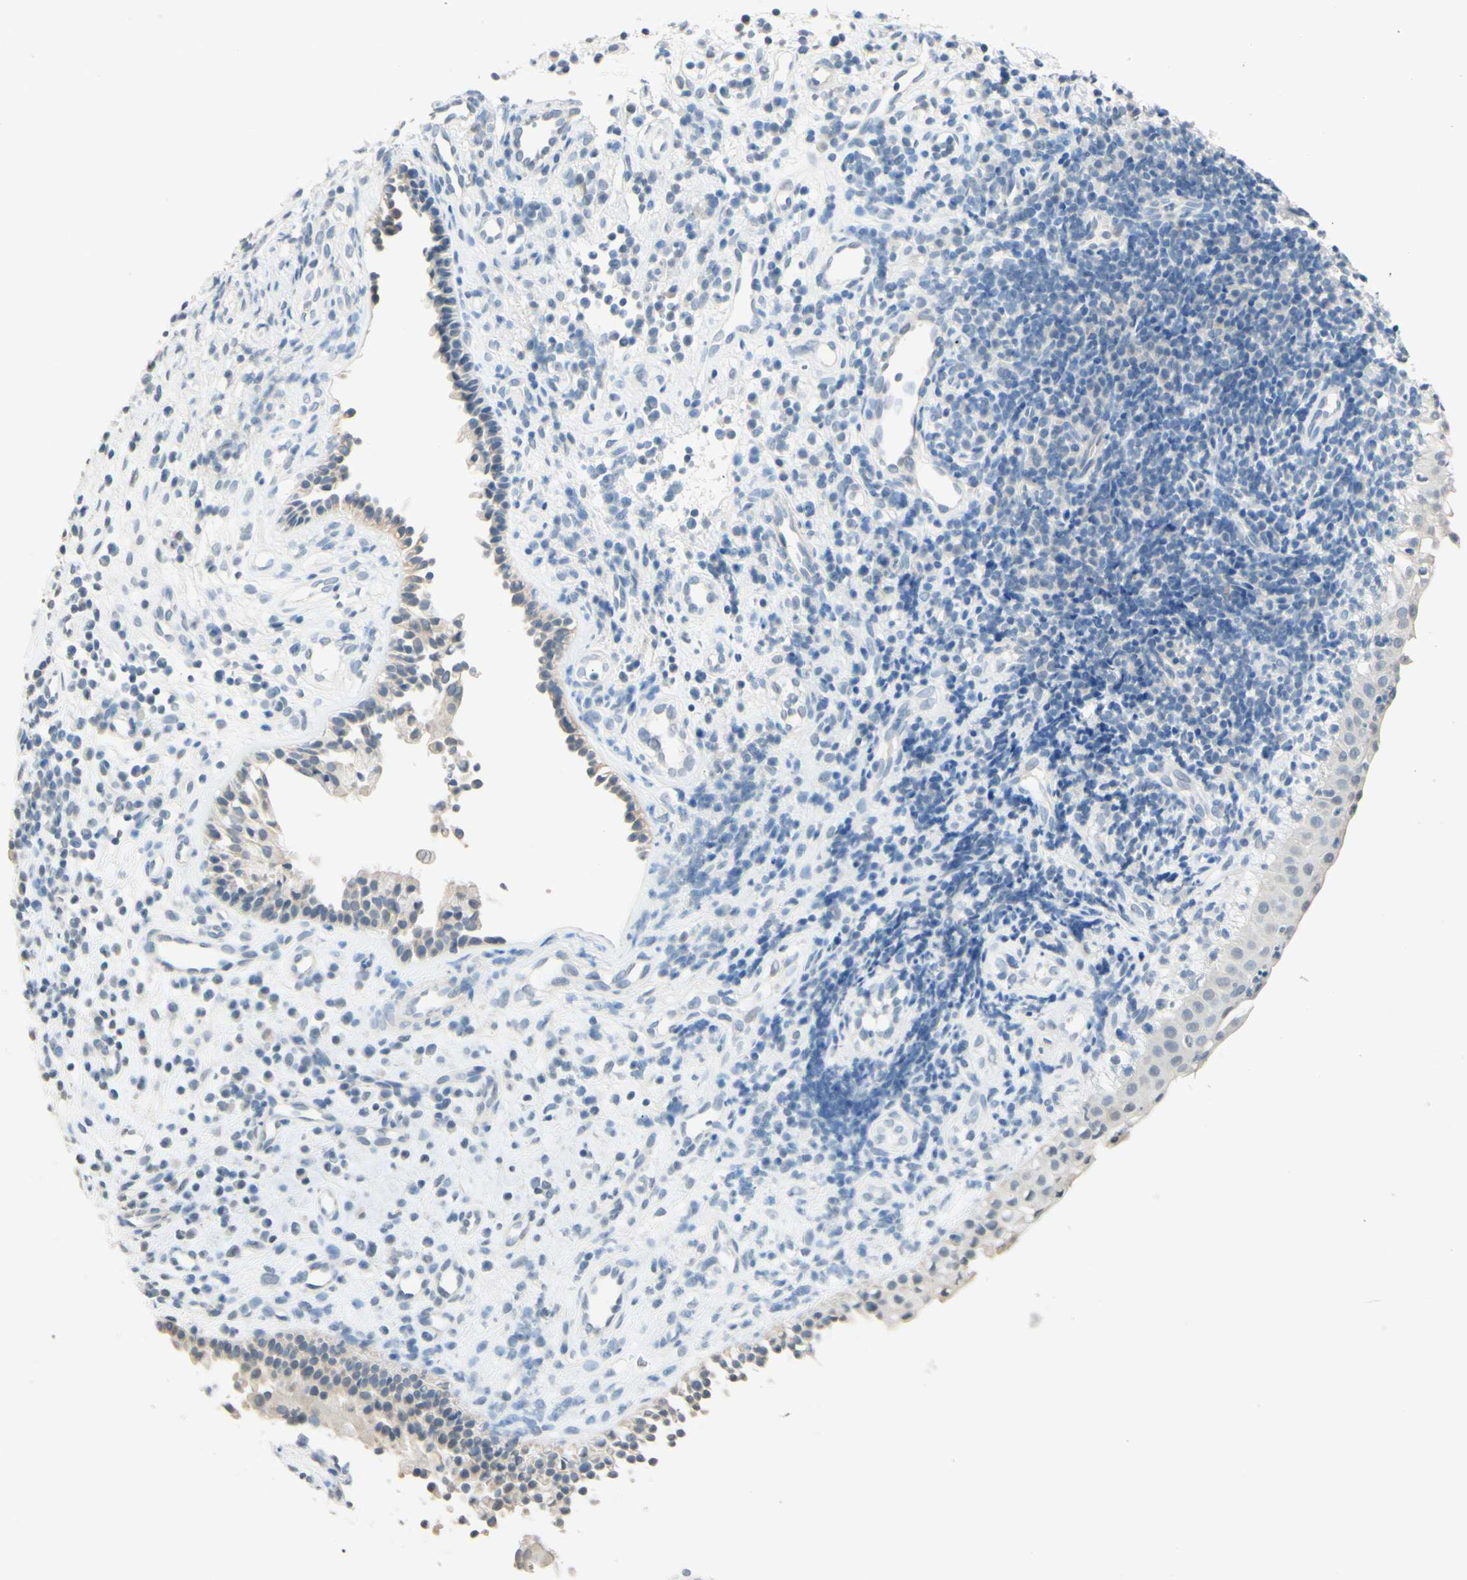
{"staining": {"intensity": "weak", "quantity": "25%-75%", "location": "cytoplasmic/membranous"}, "tissue": "nasopharynx", "cell_type": "Respiratory epithelial cells", "image_type": "normal", "snomed": [{"axis": "morphology", "description": "Normal tissue, NOS"}, {"axis": "topography", "description": "Nasopharynx"}], "caption": "Normal nasopharynx displays weak cytoplasmic/membranous positivity in about 25%-75% of respiratory epithelial cells.", "gene": "MAG", "patient": {"sex": "female", "age": 51}}